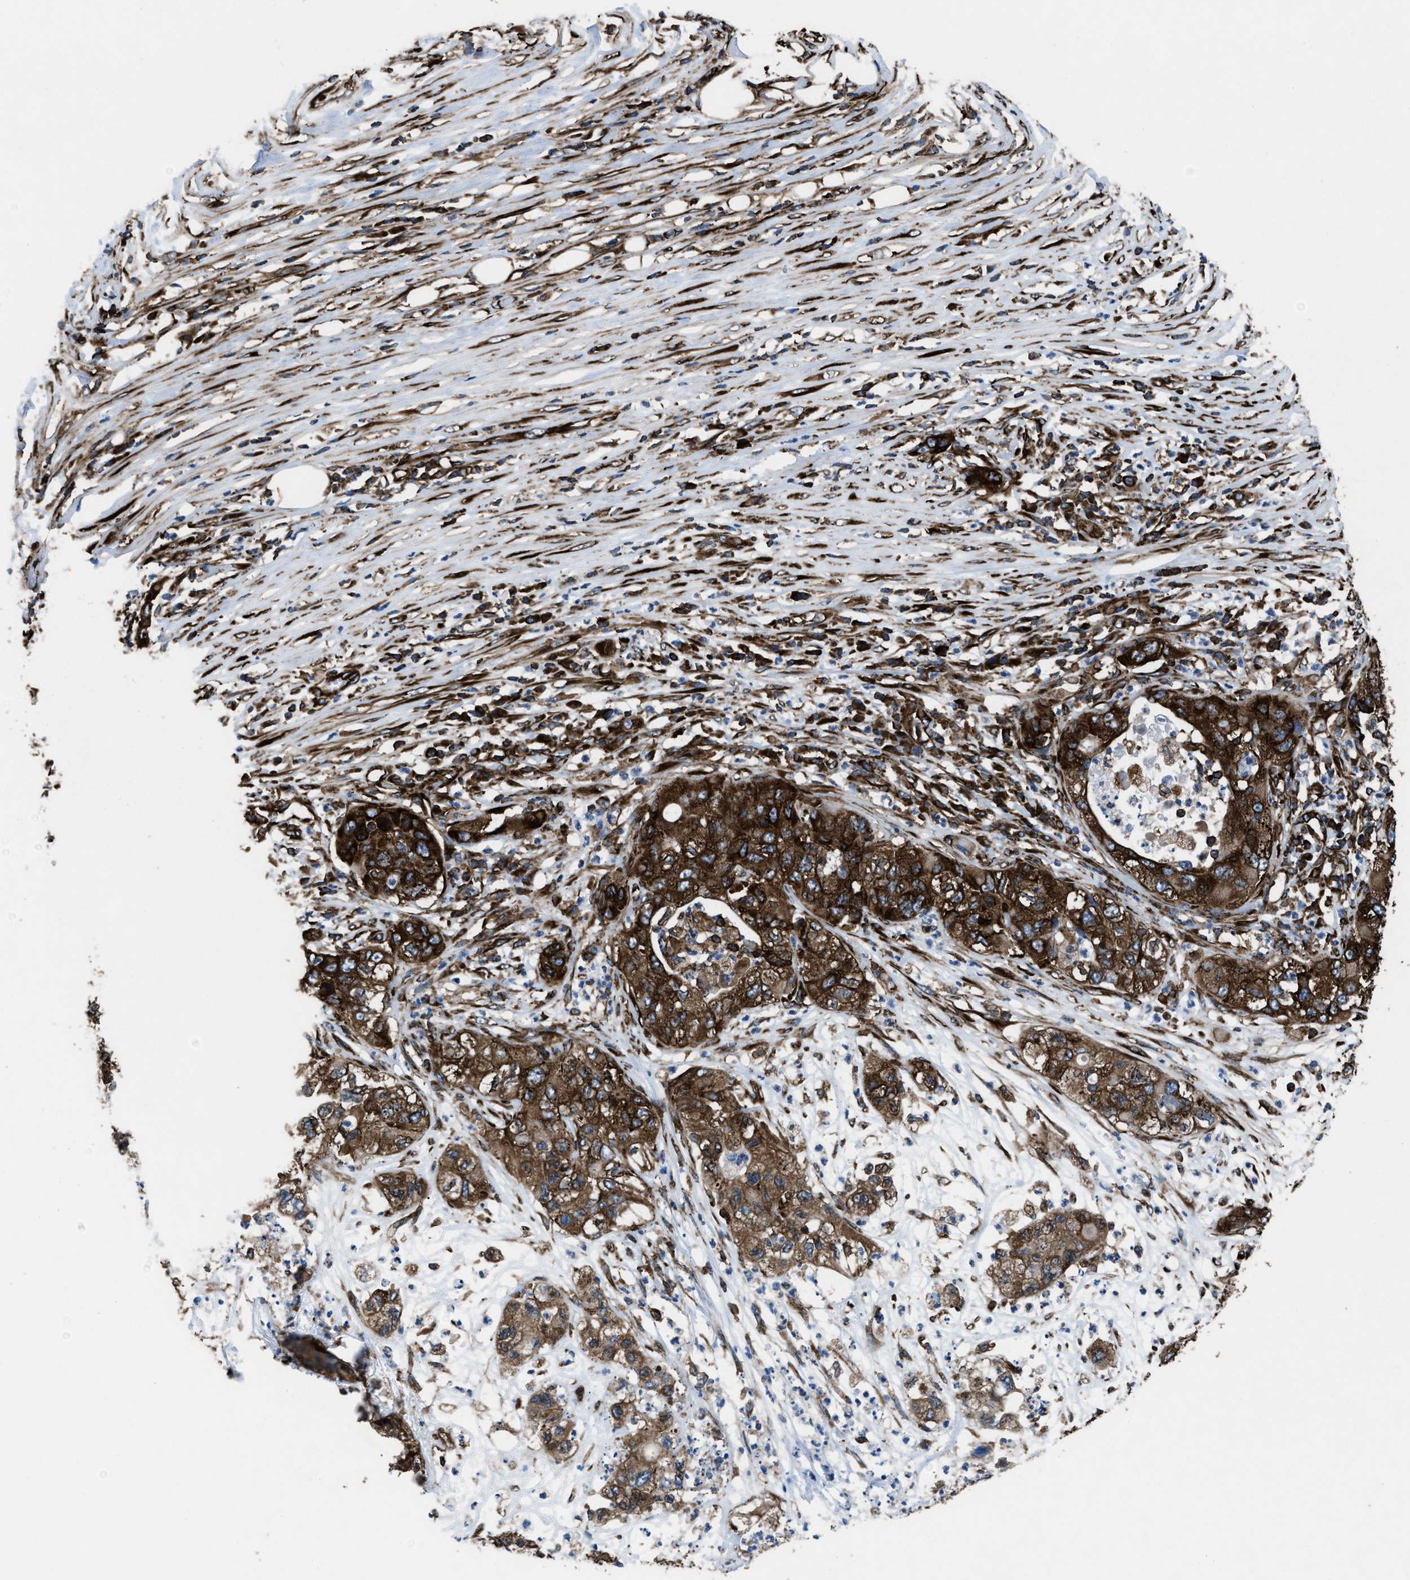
{"staining": {"intensity": "strong", "quantity": ">75%", "location": "cytoplasmic/membranous"}, "tissue": "pancreatic cancer", "cell_type": "Tumor cells", "image_type": "cancer", "snomed": [{"axis": "morphology", "description": "Adenocarcinoma, NOS"}, {"axis": "topography", "description": "Pancreas"}], "caption": "Human pancreatic adenocarcinoma stained with a protein marker shows strong staining in tumor cells.", "gene": "CAPRIN1", "patient": {"sex": "female", "age": 78}}